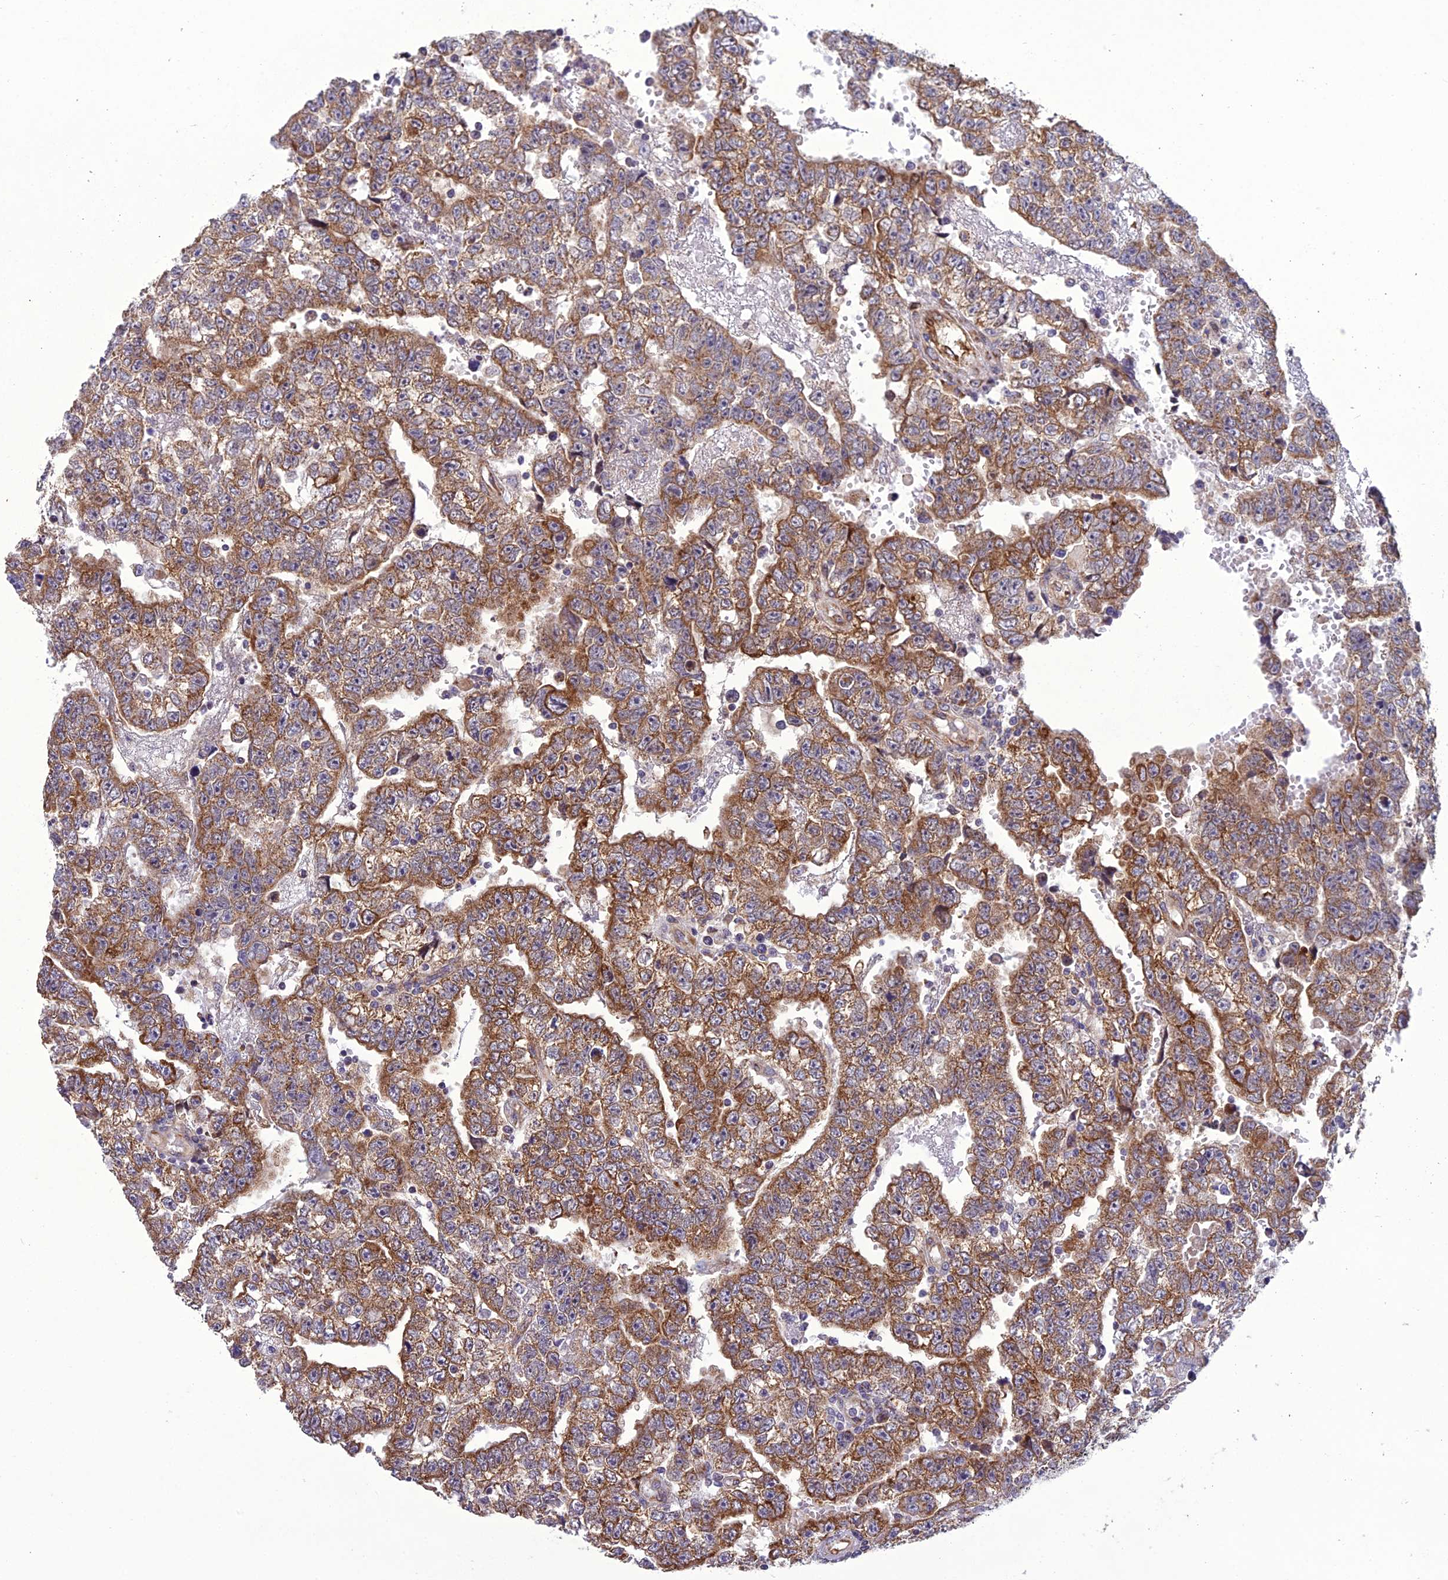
{"staining": {"intensity": "moderate", "quantity": ">75%", "location": "cytoplasmic/membranous"}, "tissue": "testis cancer", "cell_type": "Tumor cells", "image_type": "cancer", "snomed": [{"axis": "morphology", "description": "Carcinoma, Embryonal, NOS"}, {"axis": "topography", "description": "Testis"}], "caption": "Moderate cytoplasmic/membranous expression is present in approximately >75% of tumor cells in testis cancer.", "gene": "NODAL", "patient": {"sex": "male", "age": 25}}